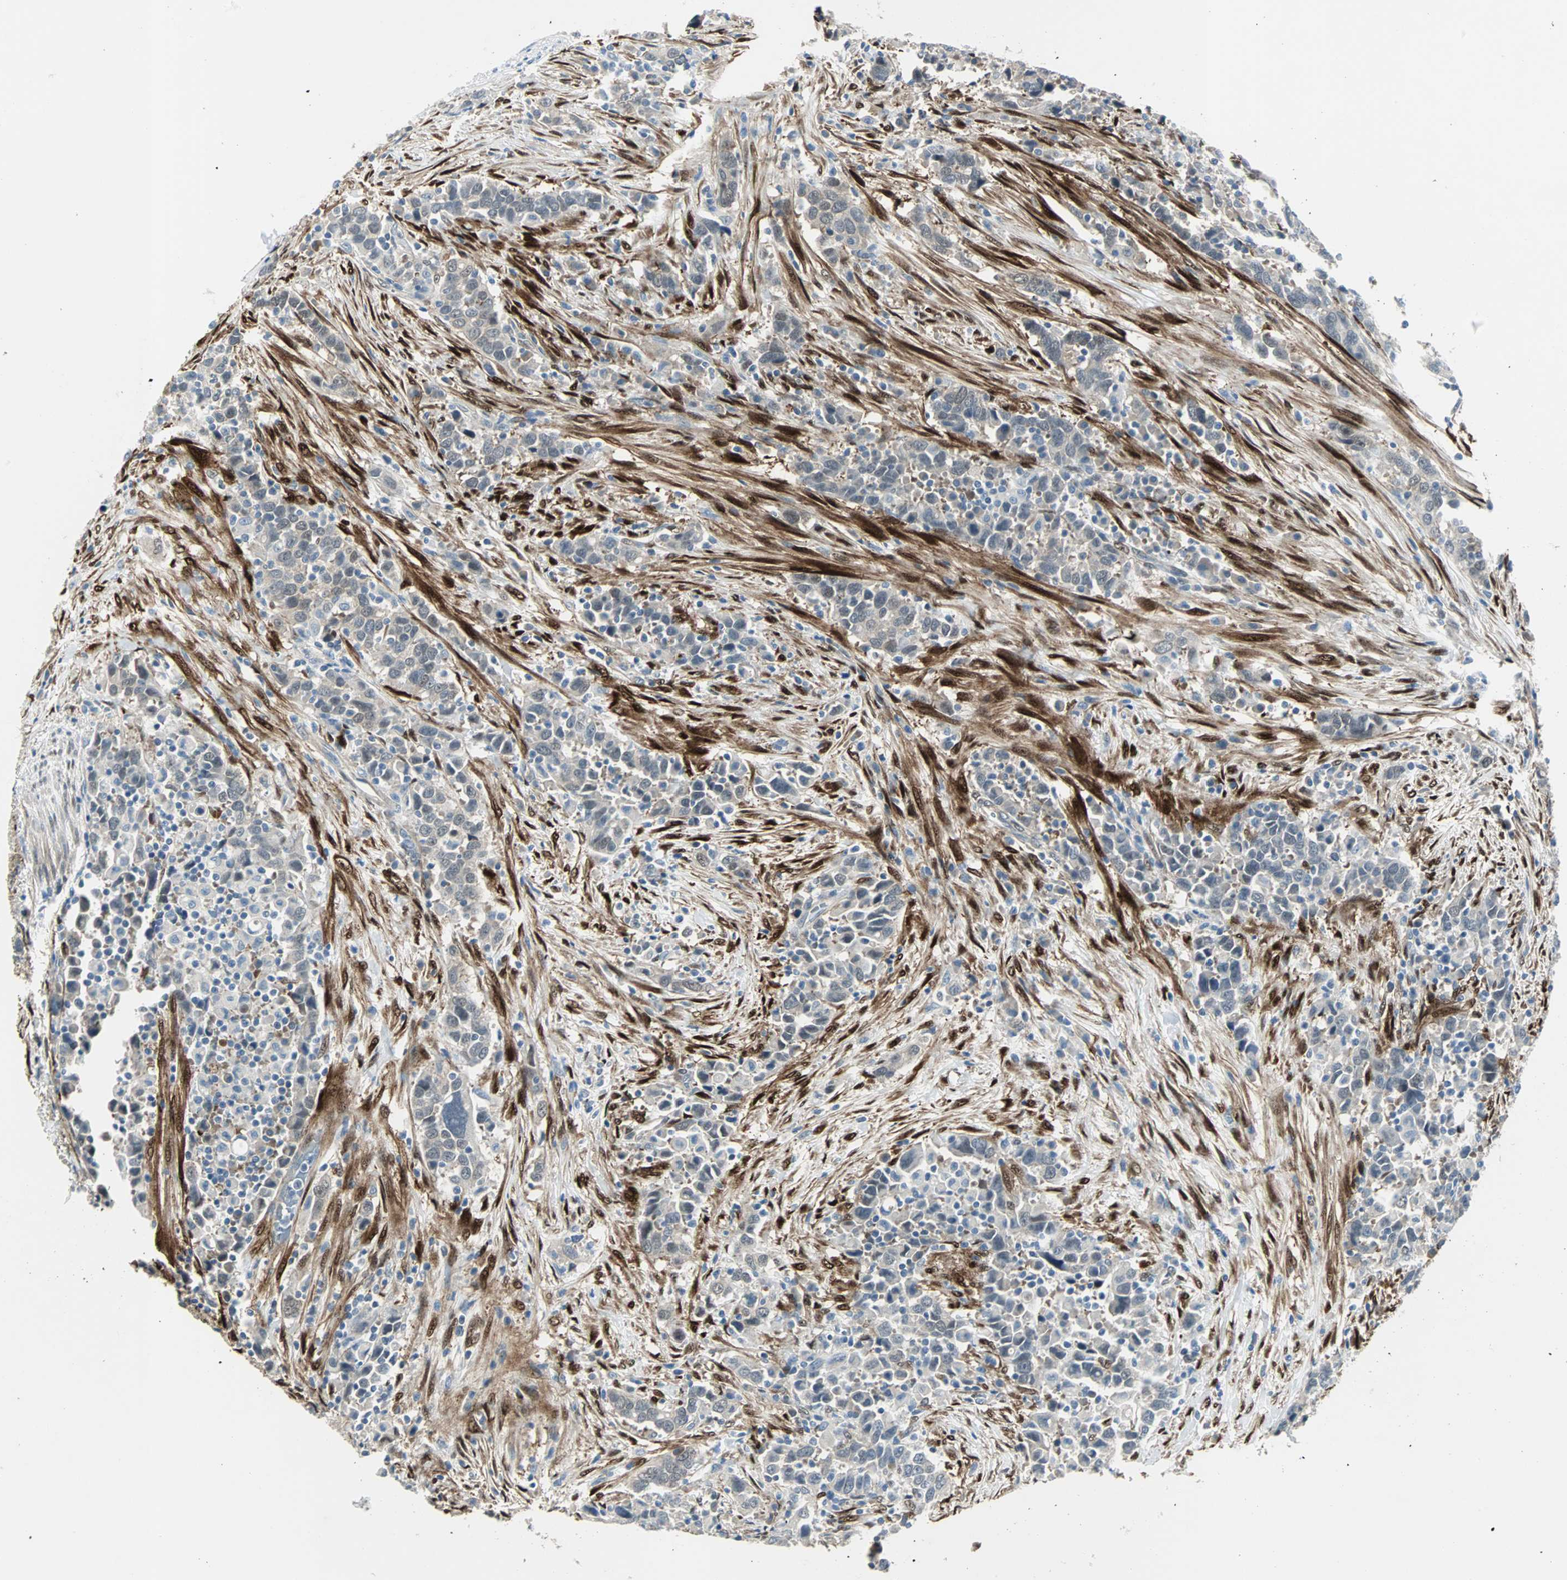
{"staining": {"intensity": "negative", "quantity": "none", "location": "none"}, "tissue": "urothelial cancer", "cell_type": "Tumor cells", "image_type": "cancer", "snomed": [{"axis": "morphology", "description": "Urothelial carcinoma, High grade"}, {"axis": "topography", "description": "Urinary bladder"}], "caption": "Urothelial carcinoma (high-grade) was stained to show a protein in brown. There is no significant expression in tumor cells.", "gene": "FHL2", "patient": {"sex": "male", "age": 61}}